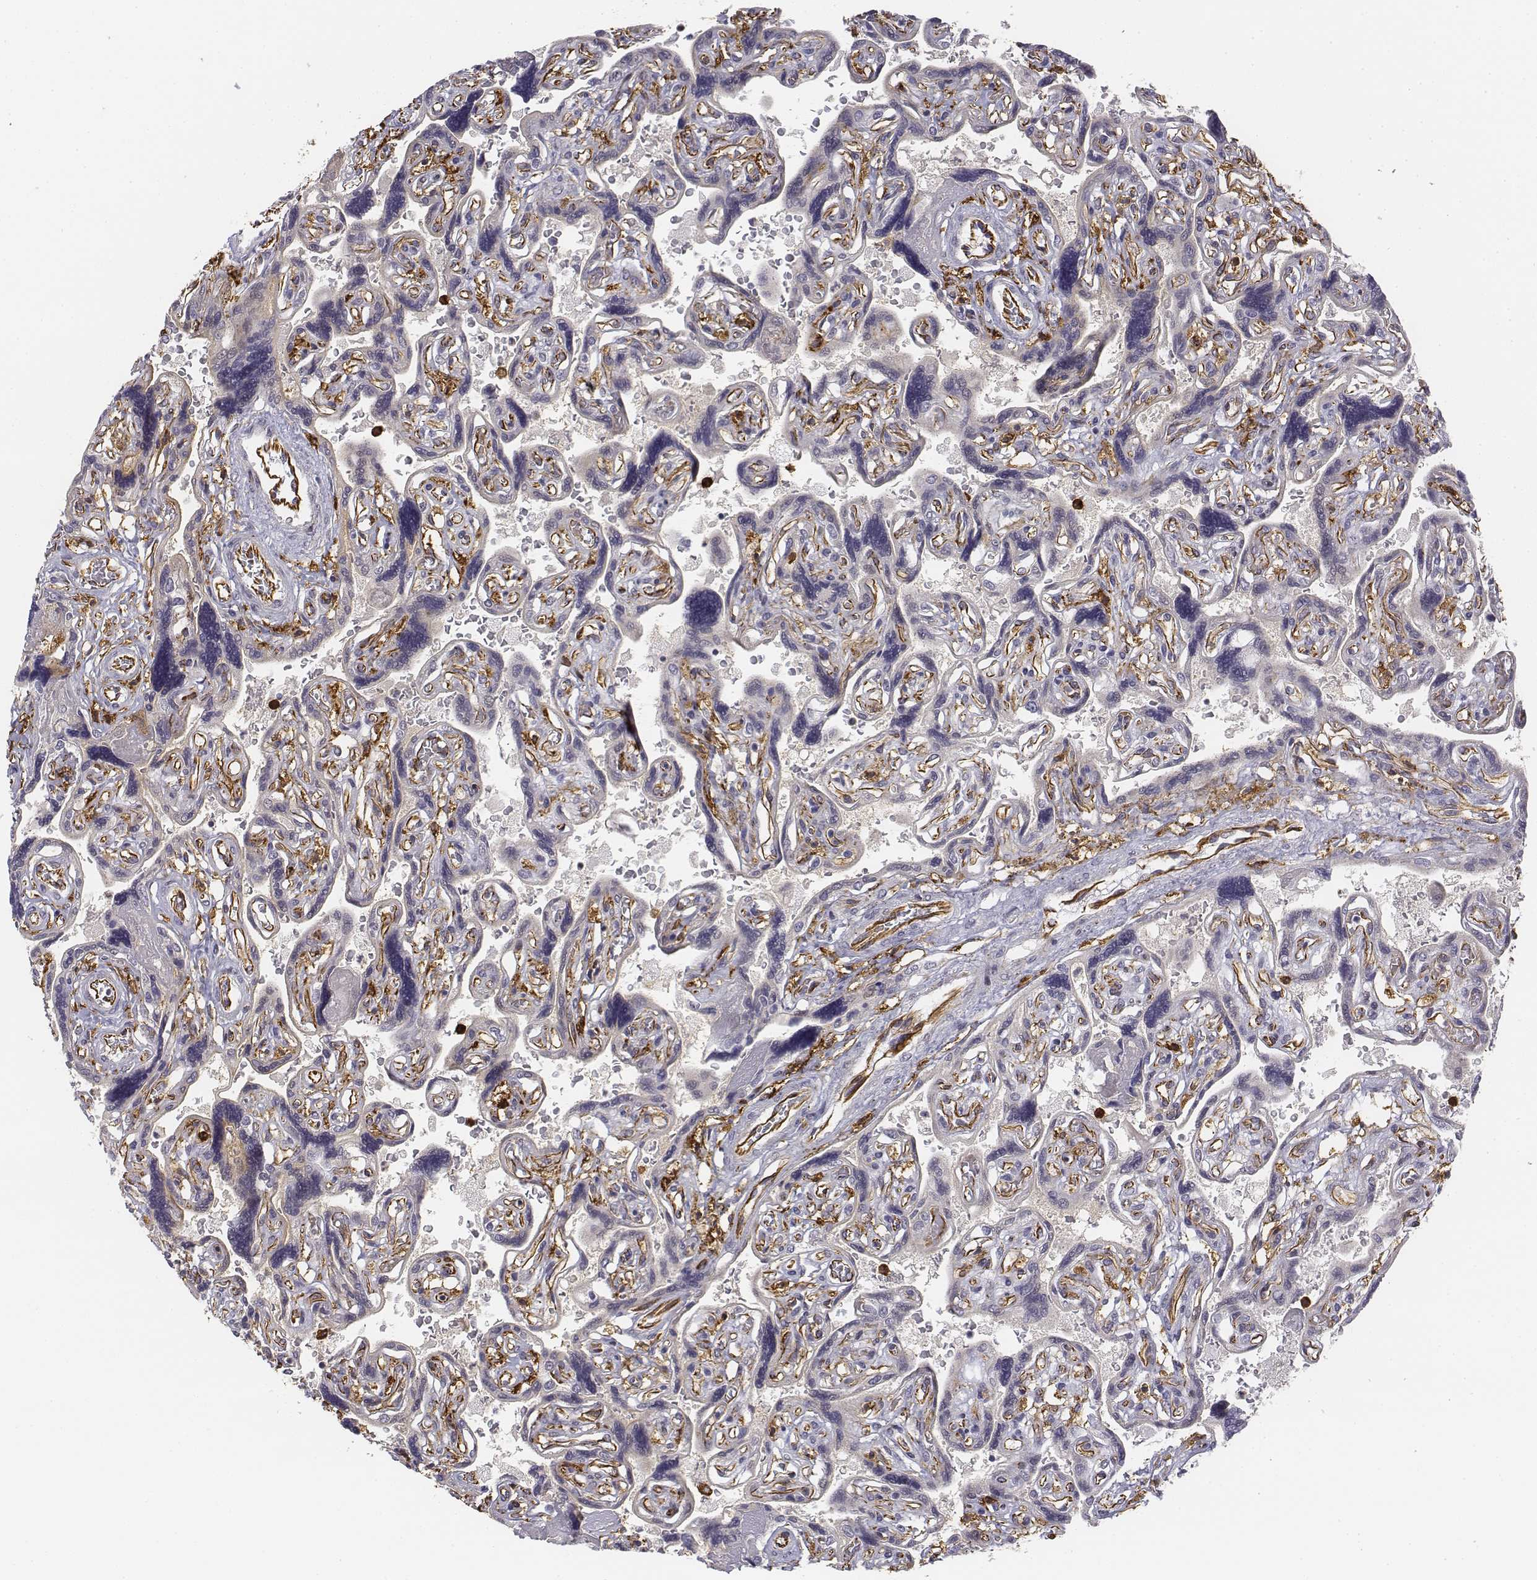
{"staining": {"intensity": "negative", "quantity": "none", "location": "none"}, "tissue": "placenta", "cell_type": "Decidual cells", "image_type": "normal", "snomed": [{"axis": "morphology", "description": "Normal tissue, NOS"}, {"axis": "topography", "description": "Placenta"}], "caption": "This histopathology image is of benign placenta stained with immunohistochemistry (IHC) to label a protein in brown with the nuclei are counter-stained blue. There is no positivity in decidual cells.", "gene": "CD14", "patient": {"sex": "female", "age": 32}}